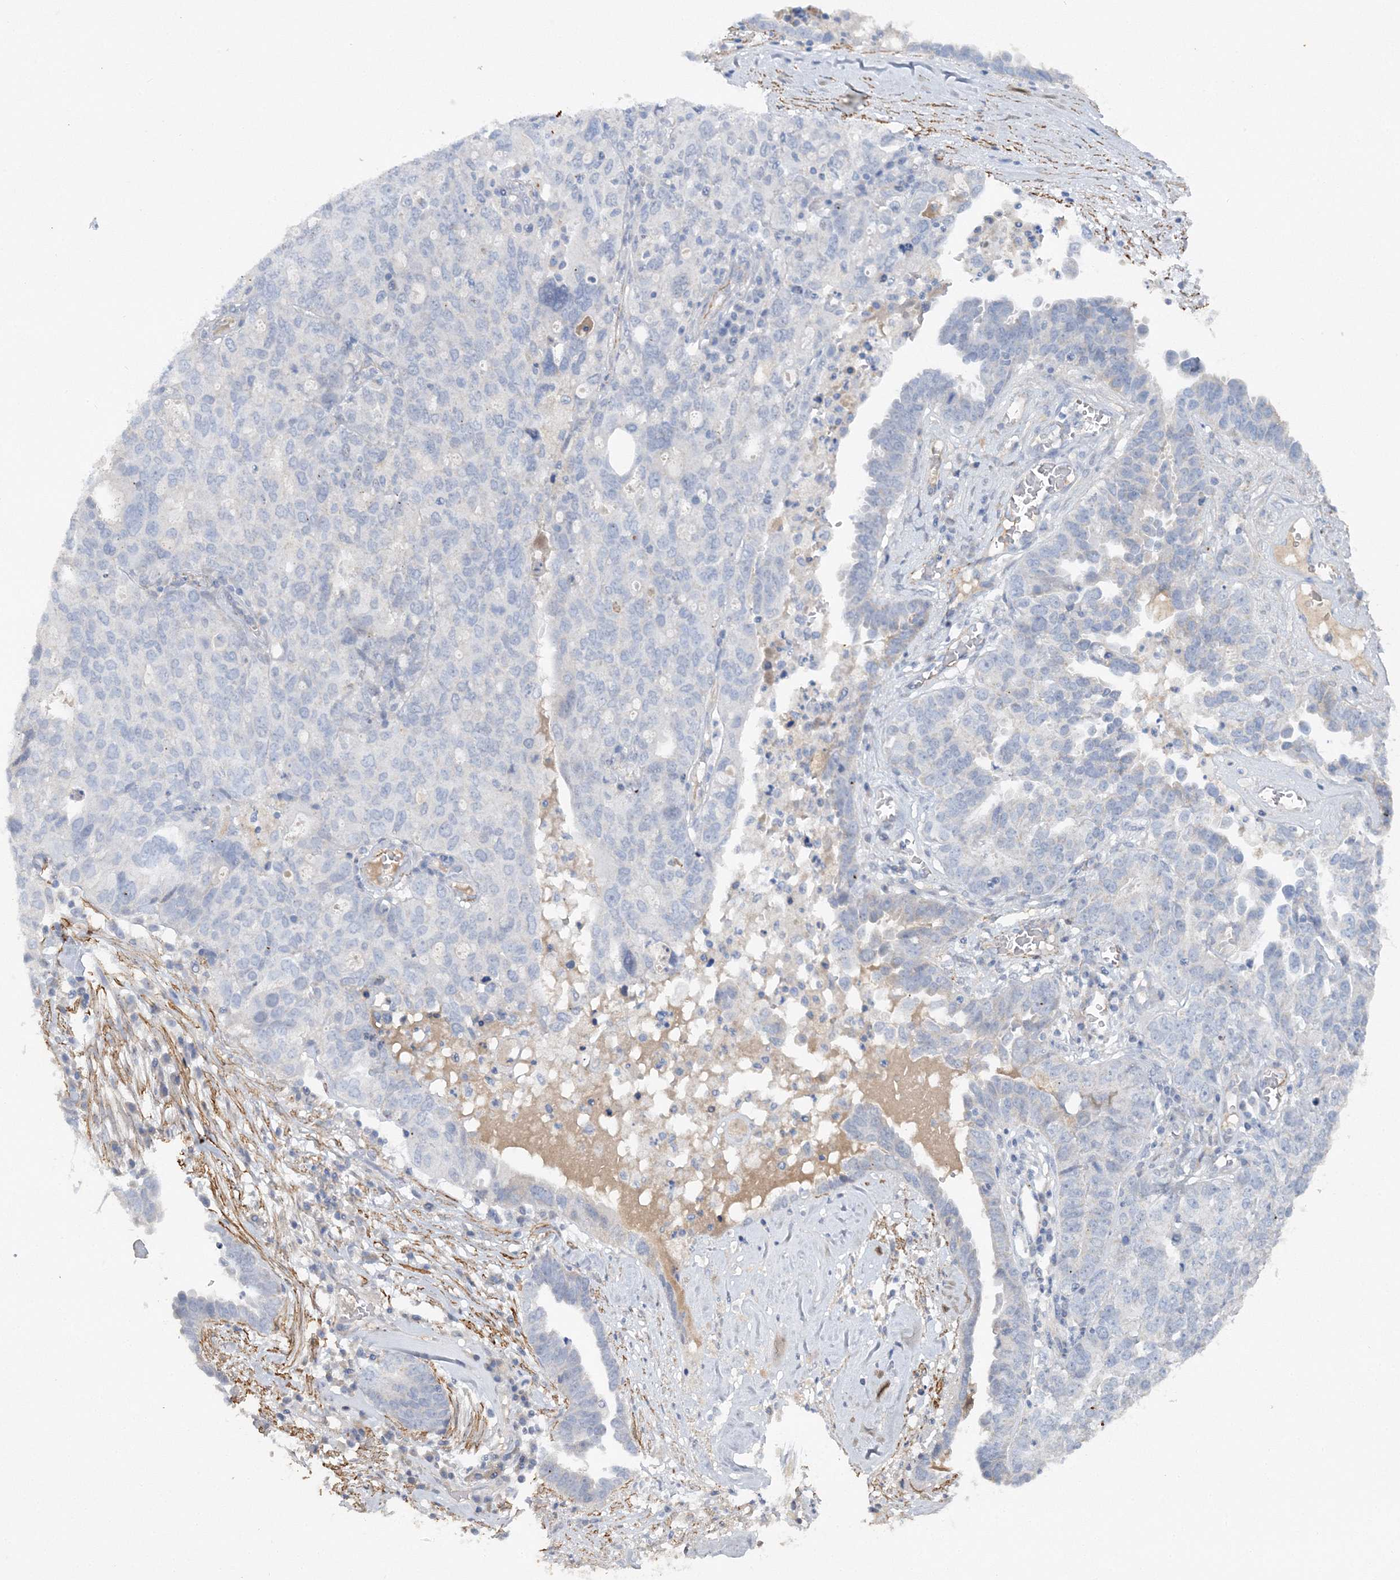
{"staining": {"intensity": "negative", "quantity": "none", "location": "none"}, "tissue": "ovarian cancer", "cell_type": "Tumor cells", "image_type": "cancer", "snomed": [{"axis": "morphology", "description": "Carcinoma, endometroid"}, {"axis": "topography", "description": "Ovary"}], "caption": "Ovarian cancer (endometroid carcinoma) was stained to show a protein in brown. There is no significant expression in tumor cells.", "gene": "RTN2", "patient": {"sex": "female", "age": 62}}